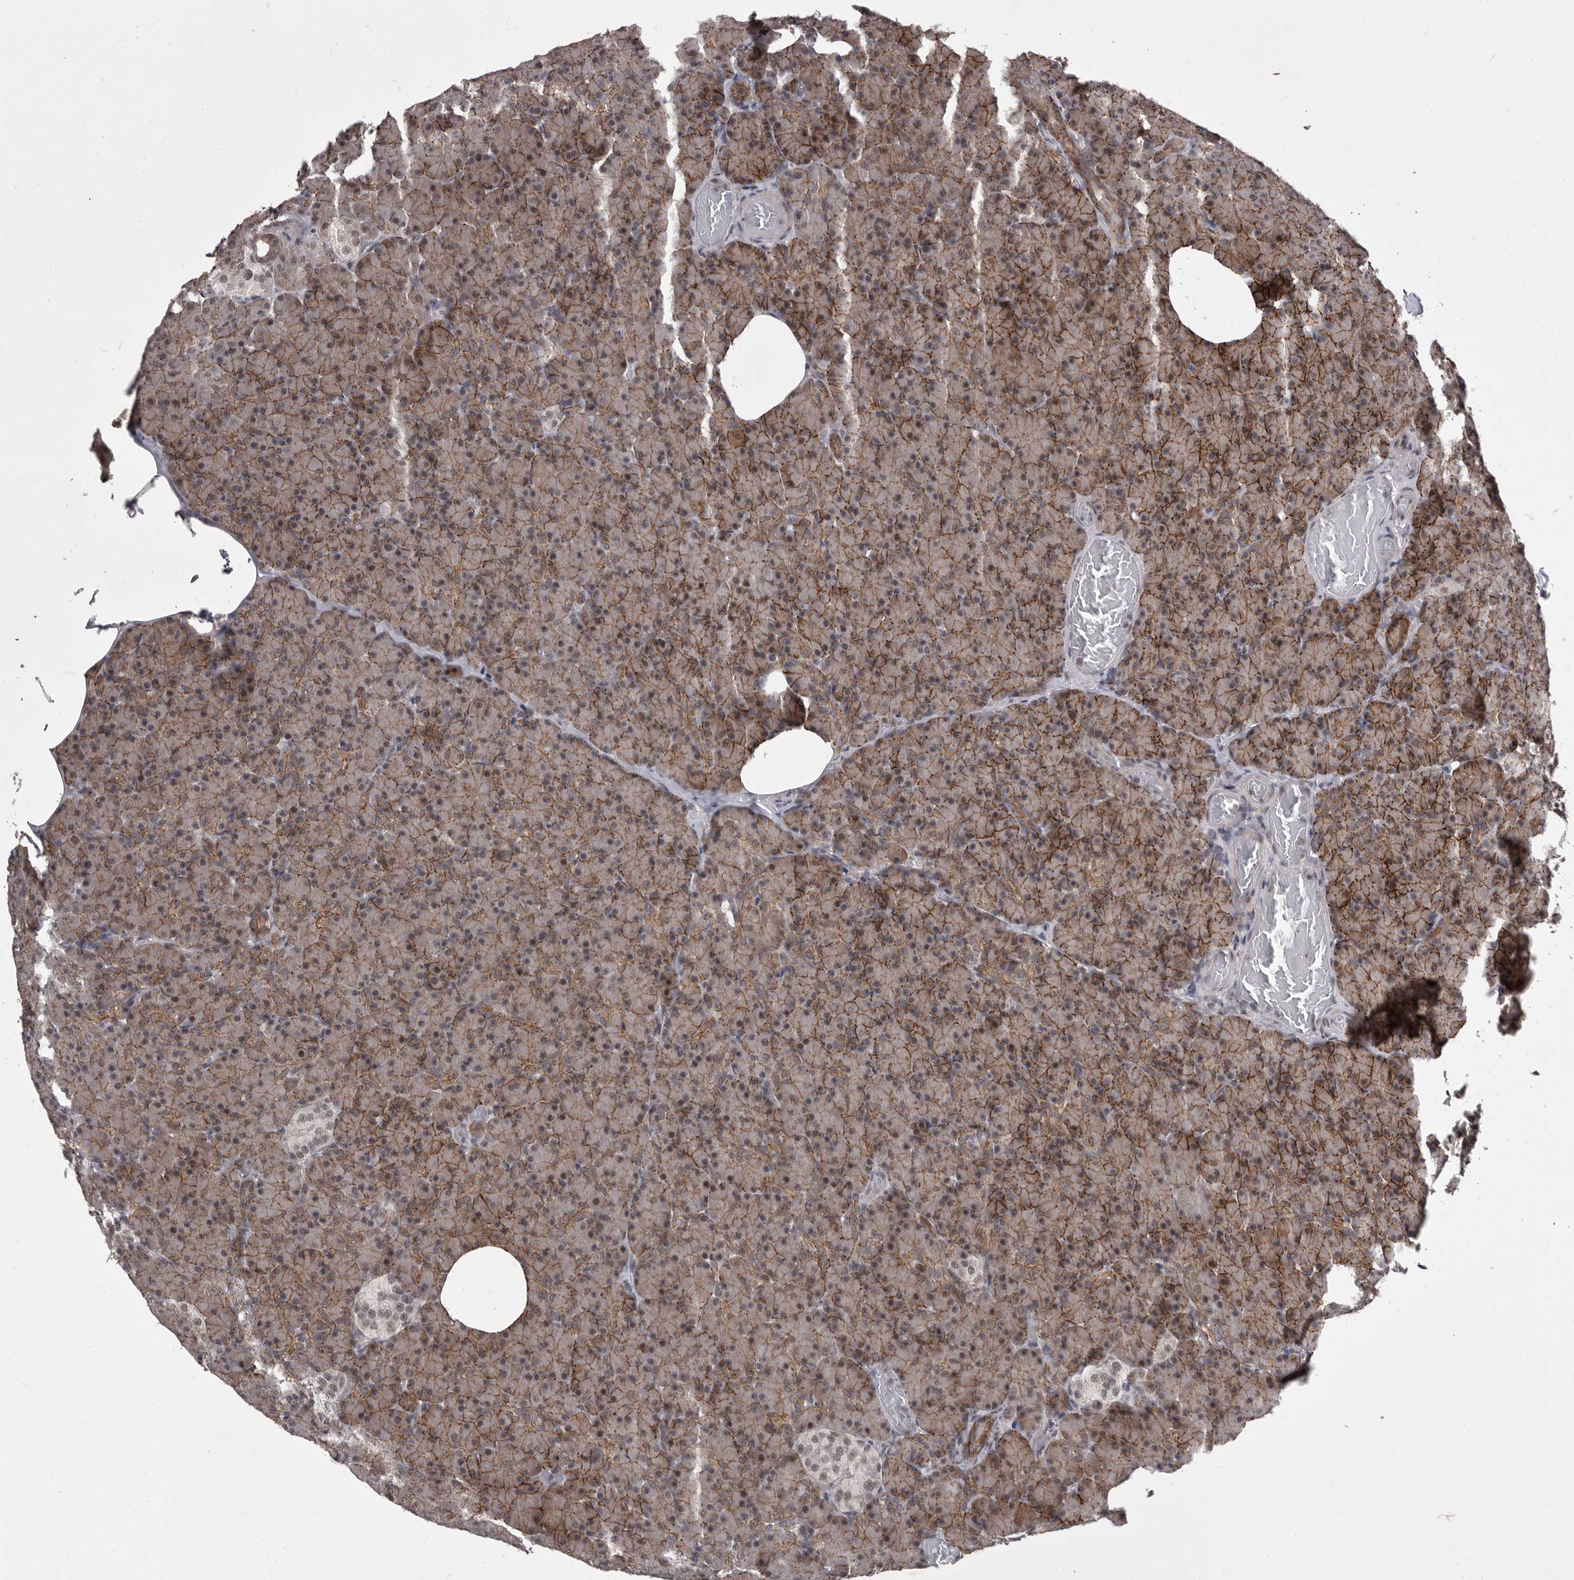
{"staining": {"intensity": "moderate", "quantity": "25%-75%", "location": "cytoplasmic/membranous,nuclear"}, "tissue": "pancreas", "cell_type": "Exocrine glandular cells", "image_type": "normal", "snomed": [{"axis": "morphology", "description": "Normal tissue, NOS"}, {"axis": "topography", "description": "Pancreas"}], "caption": "This histopathology image reveals immunohistochemistry (IHC) staining of benign pancreas, with medium moderate cytoplasmic/membranous,nuclear positivity in approximately 25%-75% of exocrine glandular cells.", "gene": "PRPF3", "patient": {"sex": "female", "age": 43}}